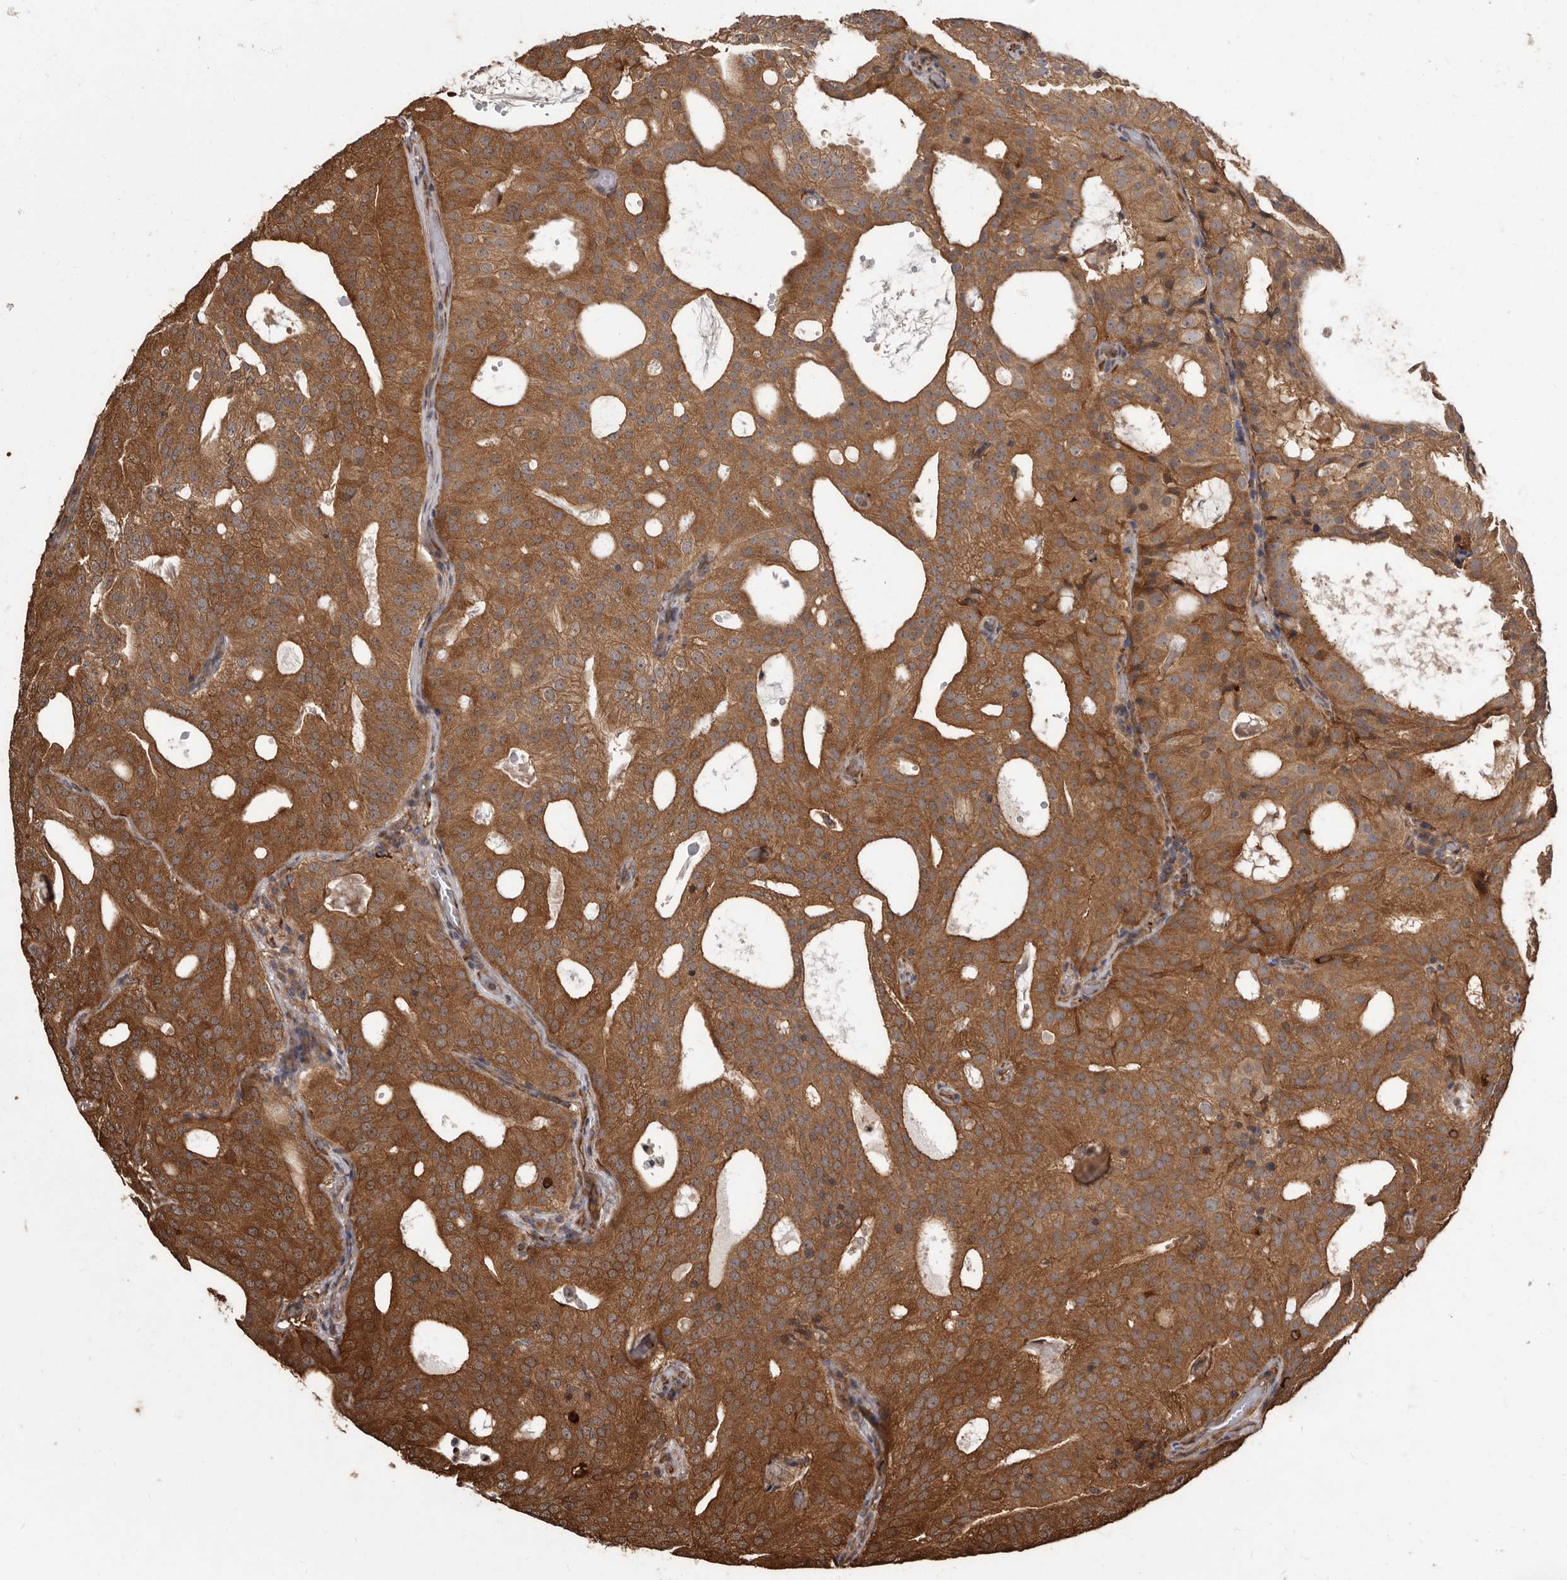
{"staining": {"intensity": "strong", "quantity": ">75%", "location": "cytoplasmic/membranous"}, "tissue": "prostate cancer", "cell_type": "Tumor cells", "image_type": "cancer", "snomed": [{"axis": "morphology", "description": "Adenocarcinoma, Medium grade"}, {"axis": "topography", "description": "Prostate"}], "caption": "There is high levels of strong cytoplasmic/membranous expression in tumor cells of prostate cancer (adenocarcinoma (medium-grade)), as demonstrated by immunohistochemical staining (brown color).", "gene": "FLAD1", "patient": {"sex": "male", "age": 88}}